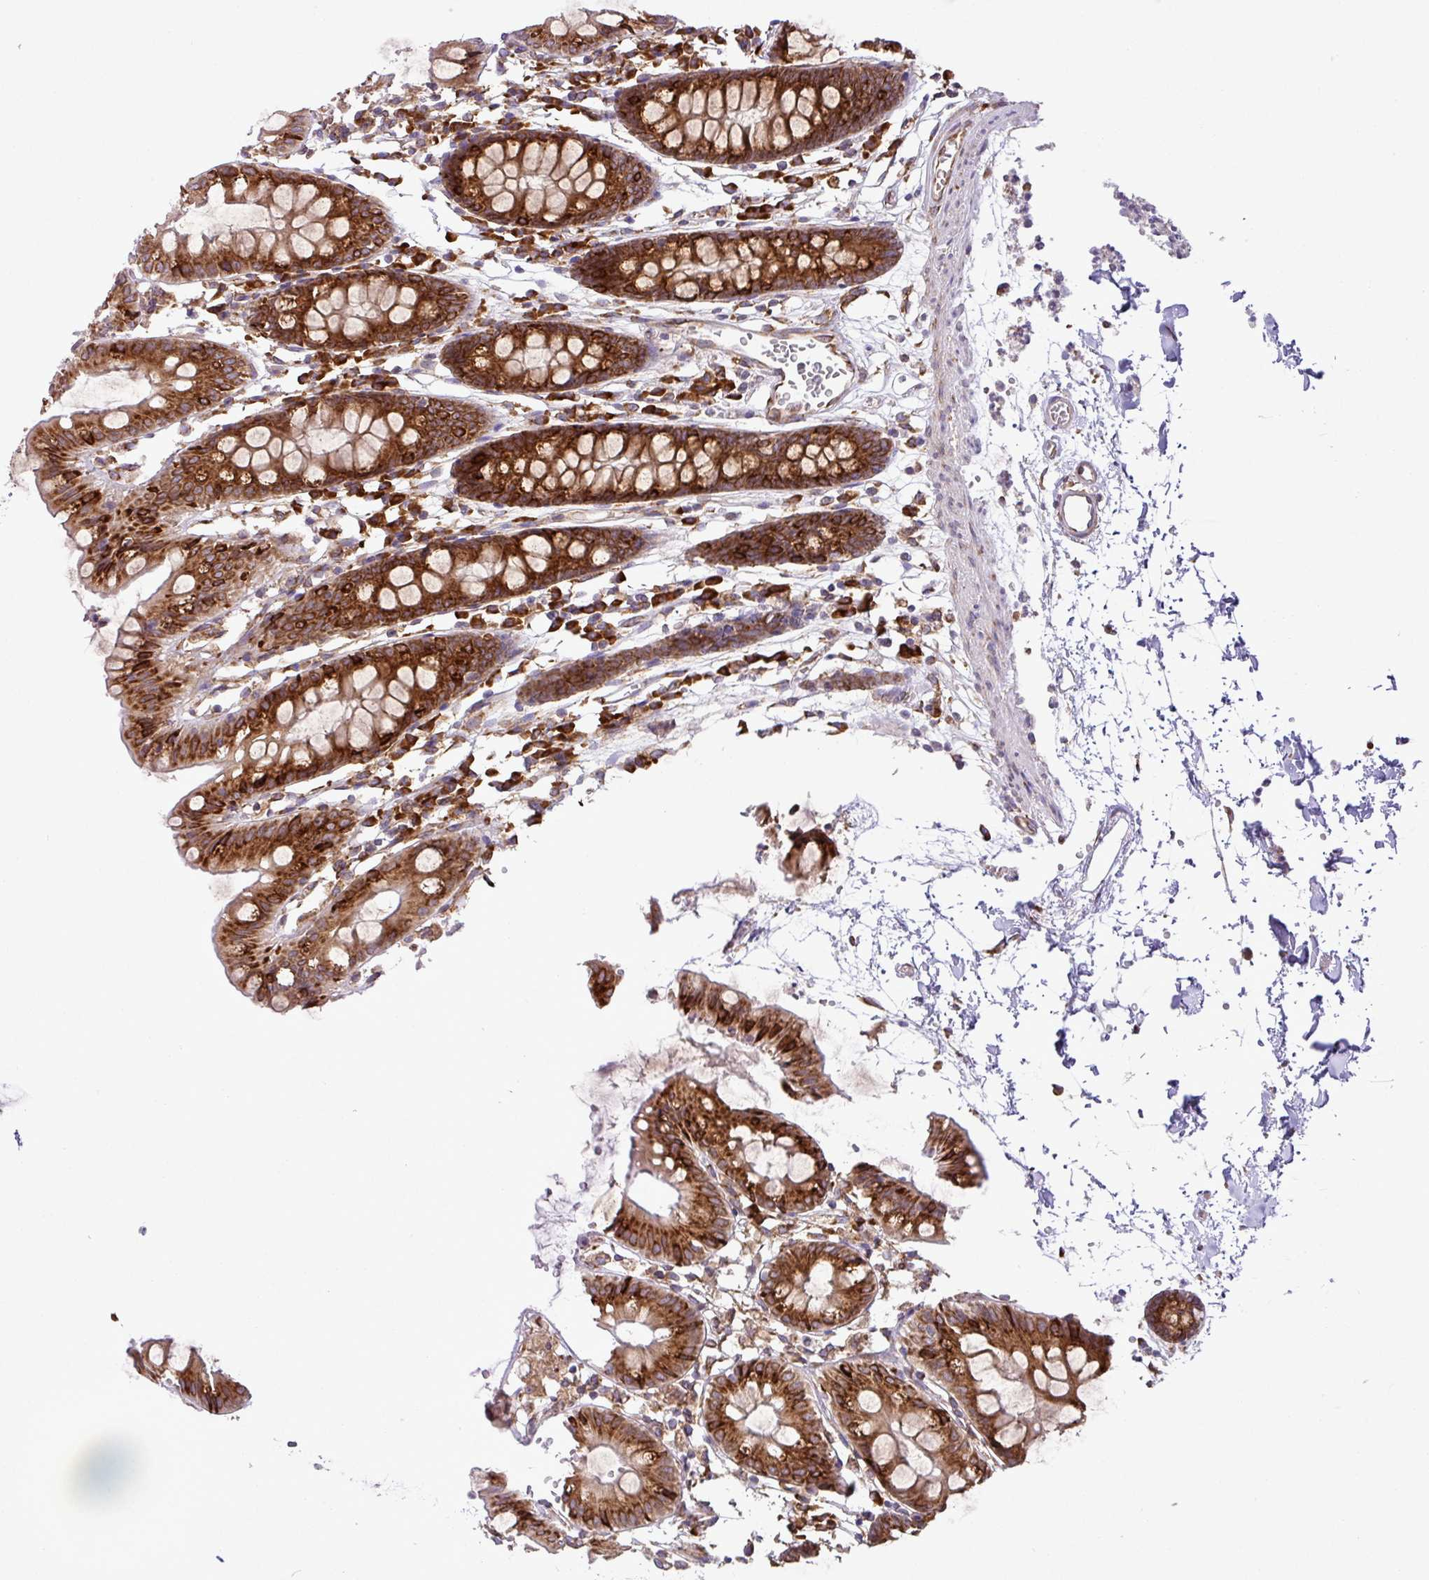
{"staining": {"intensity": "moderate", "quantity": ">75%", "location": "cytoplasmic/membranous"}, "tissue": "colon", "cell_type": "Endothelial cells", "image_type": "normal", "snomed": [{"axis": "morphology", "description": "Normal tissue, NOS"}, {"axis": "topography", "description": "Colon"}], "caption": "This photomicrograph demonstrates IHC staining of normal human colon, with medium moderate cytoplasmic/membranous staining in approximately >75% of endothelial cells.", "gene": "SLC39A7", "patient": {"sex": "female", "age": 84}}